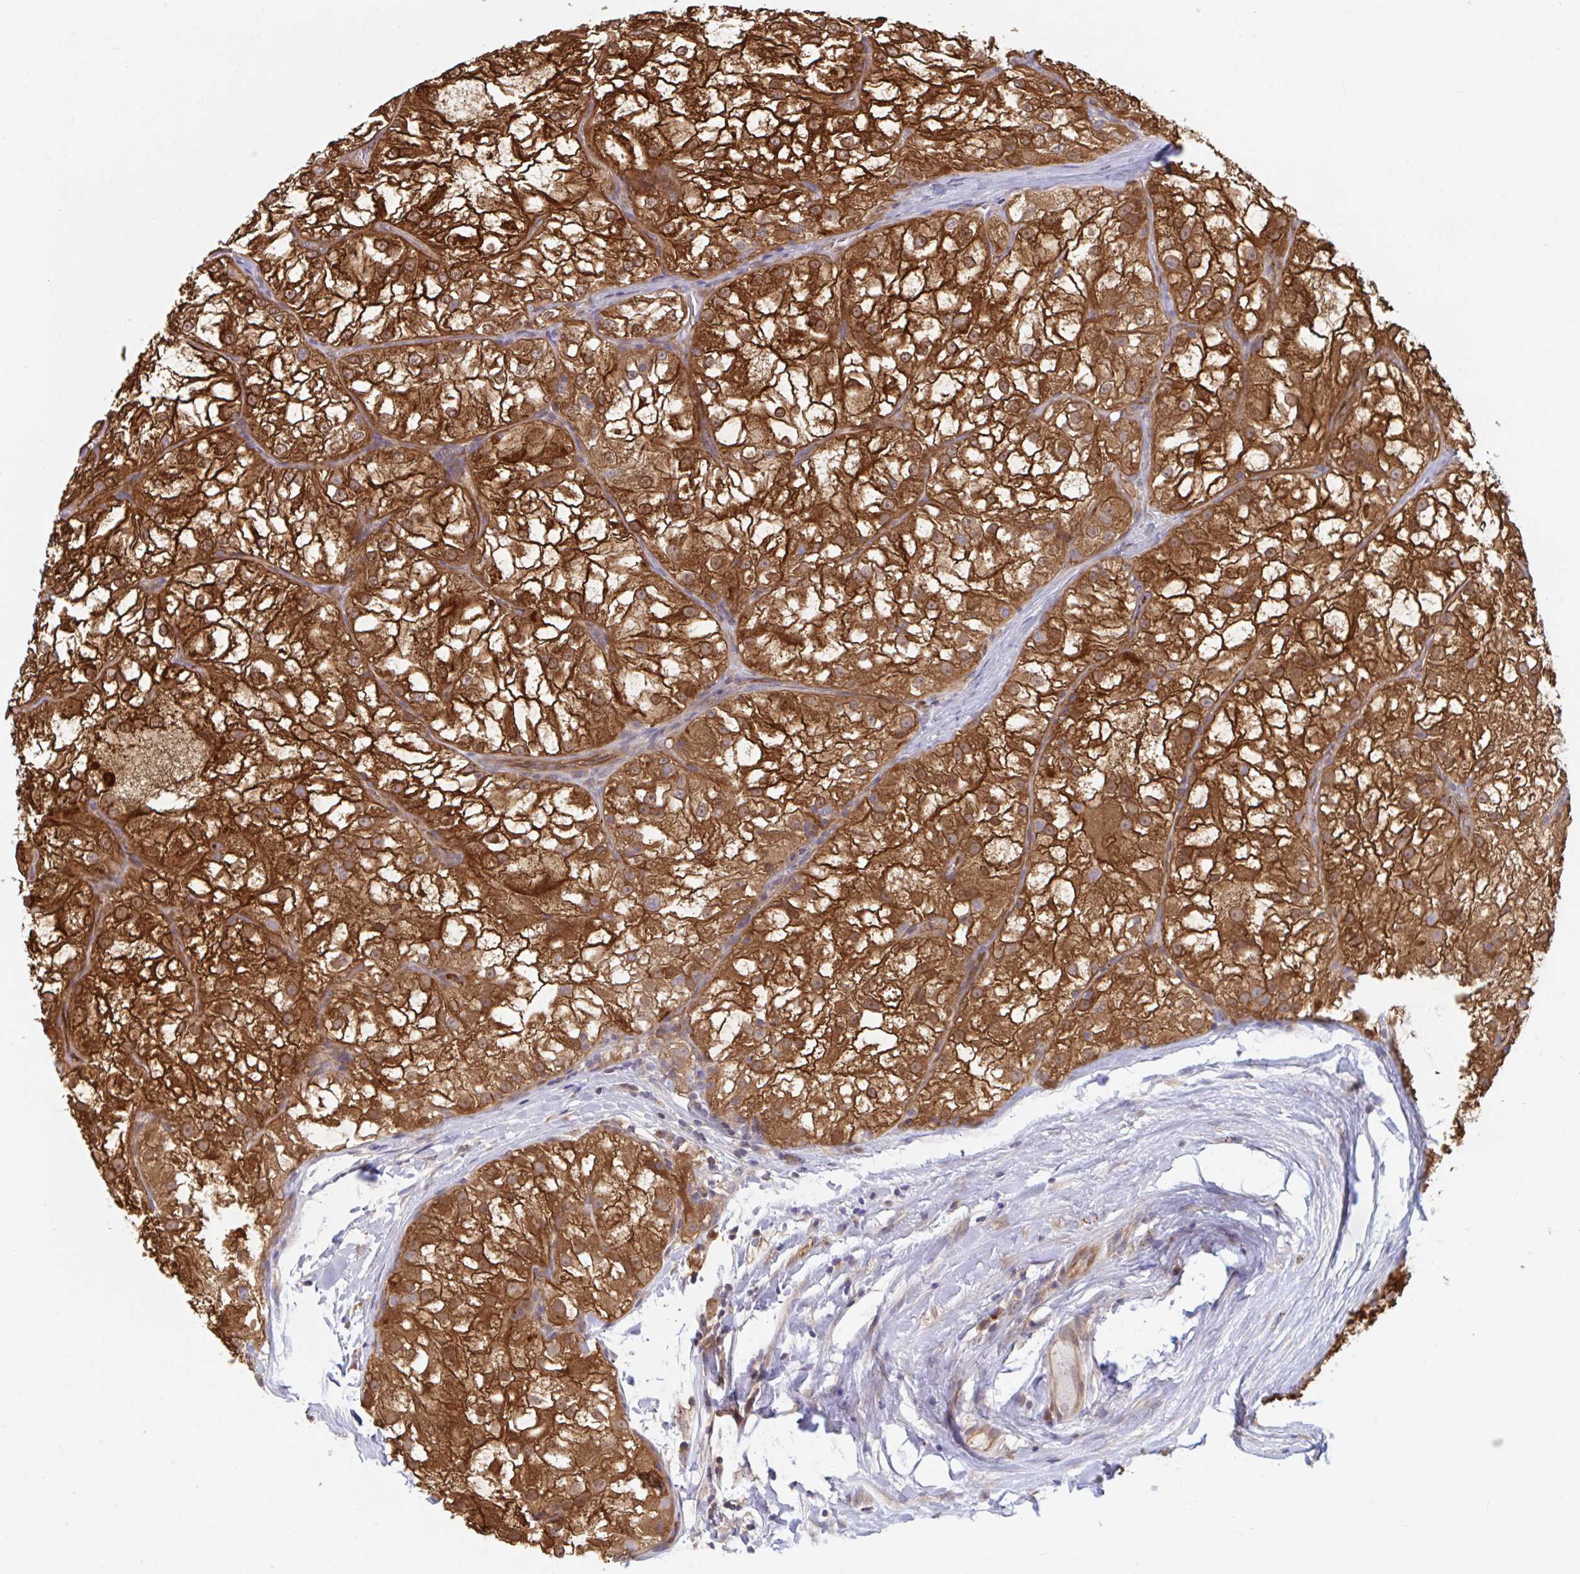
{"staining": {"intensity": "strong", "quantity": ">75%", "location": "cytoplasmic/membranous"}, "tissue": "renal cancer", "cell_type": "Tumor cells", "image_type": "cancer", "snomed": [{"axis": "morphology", "description": "Adenocarcinoma, NOS"}, {"axis": "topography", "description": "Kidney"}], "caption": "IHC micrograph of human renal adenocarcinoma stained for a protein (brown), which displays high levels of strong cytoplasmic/membranous staining in about >75% of tumor cells.", "gene": "LMNTD2", "patient": {"sex": "female", "age": 72}}